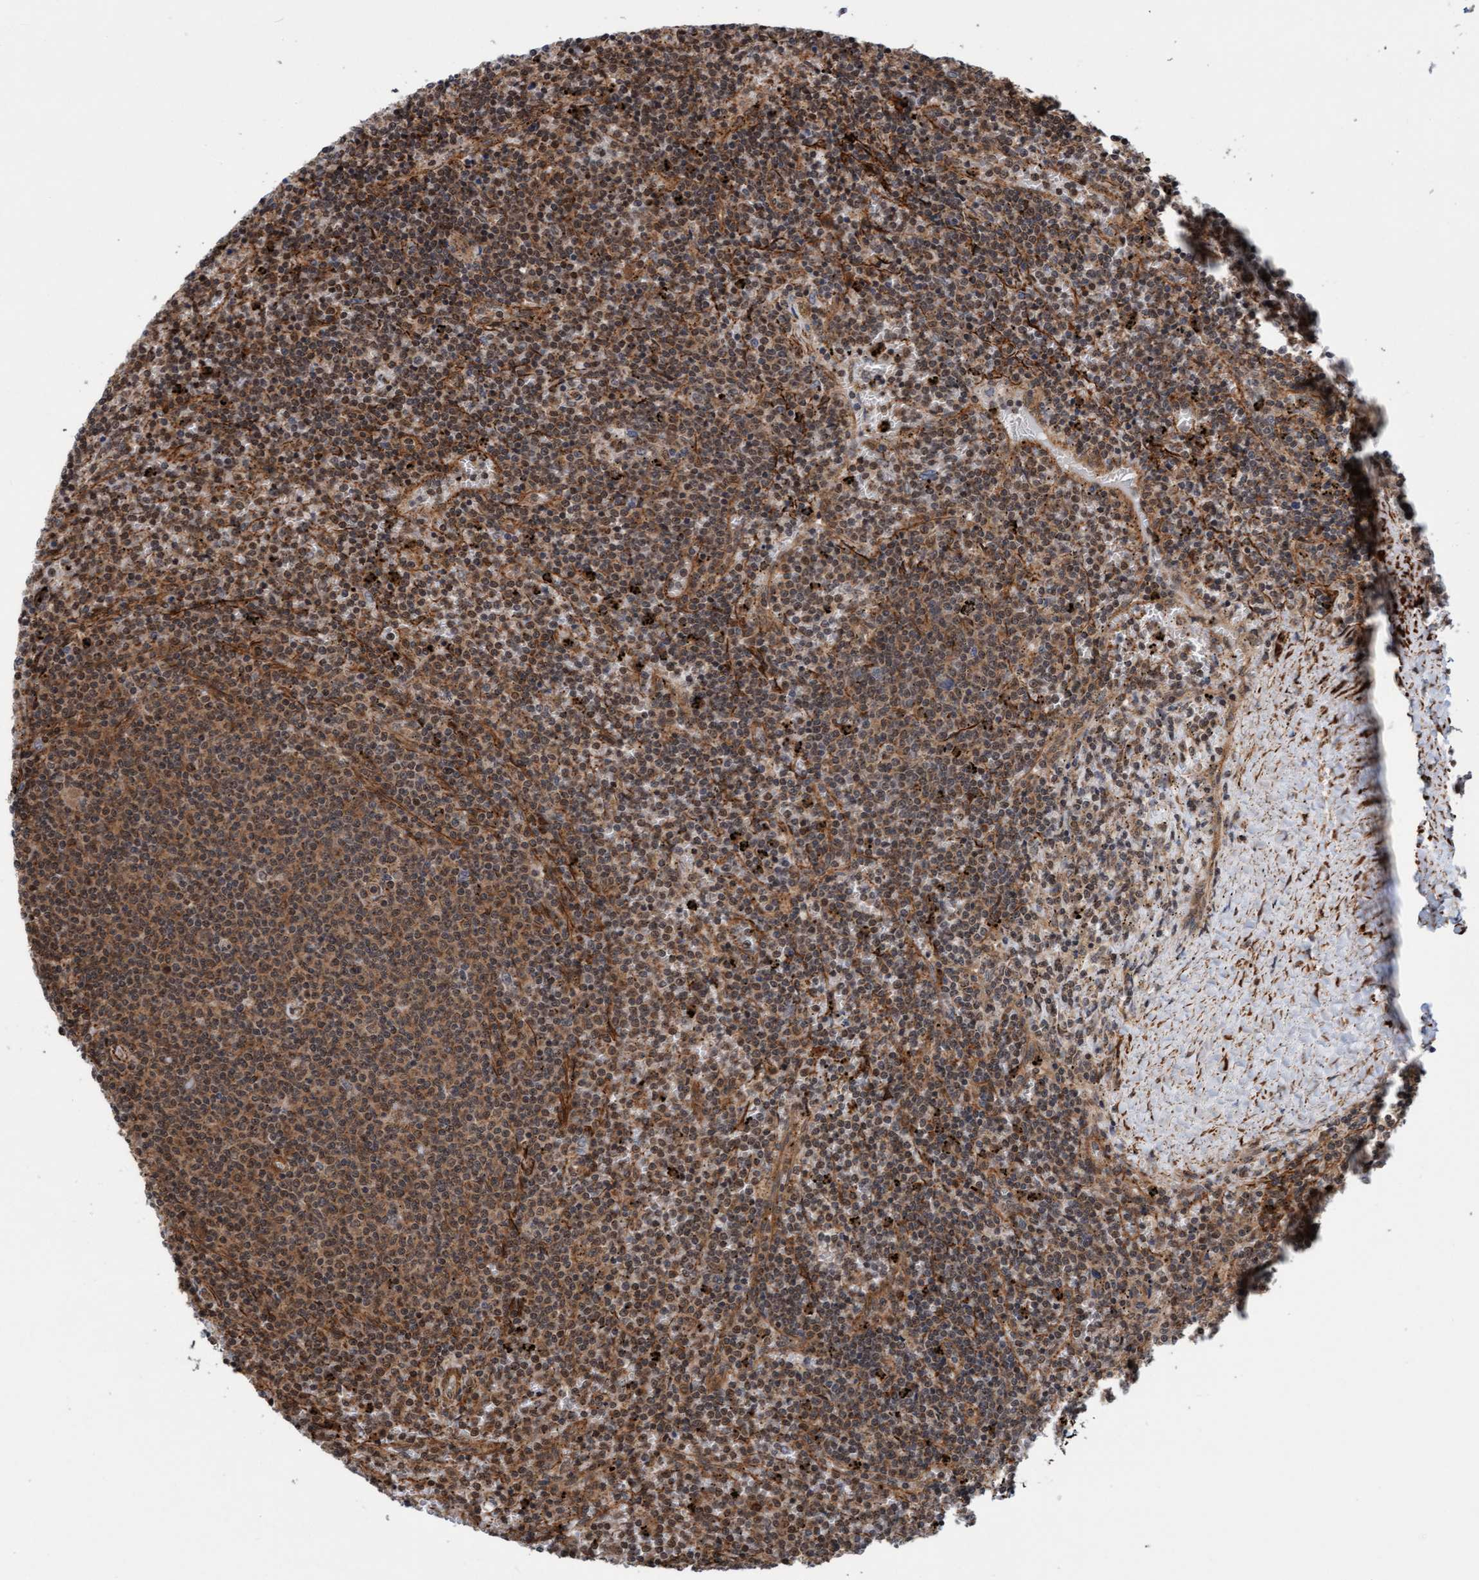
{"staining": {"intensity": "moderate", "quantity": ">75%", "location": "cytoplasmic/membranous,nuclear"}, "tissue": "lymphoma", "cell_type": "Tumor cells", "image_type": "cancer", "snomed": [{"axis": "morphology", "description": "Malignant lymphoma, non-Hodgkin's type, Low grade"}, {"axis": "topography", "description": "Spleen"}], "caption": "Immunohistochemical staining of lymphoma demonstrates medium levels of moderate cytoplasmic/membranous and nuclear staining in about >75% of tumor cells. Ihc stains the protein of interest in brown and the nuclei are stained blue.", "gene": "STXBP4", "patient": {"sex": "female", "age": 50}}